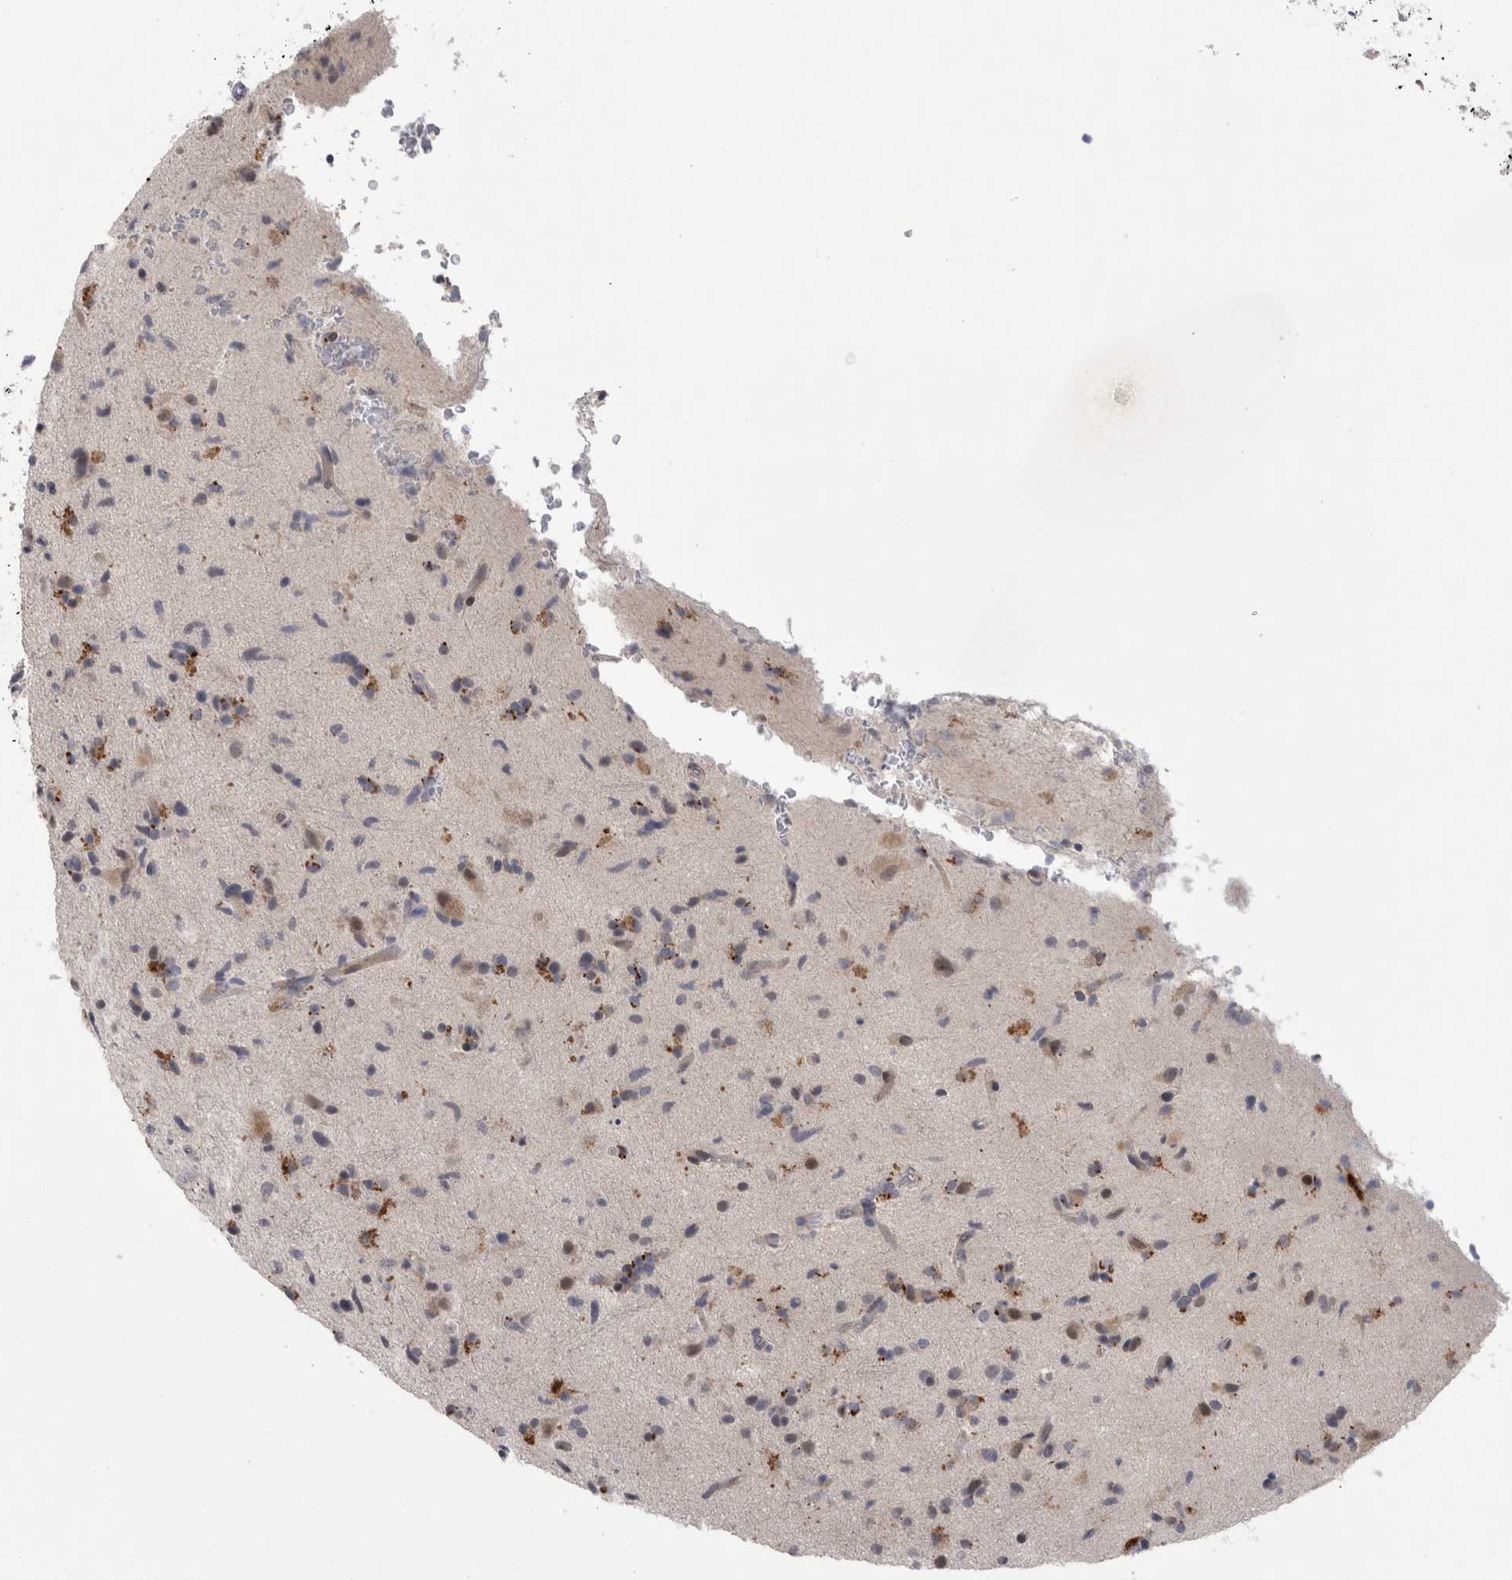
{"staining": {"intensity": "weak", "quantity": "<25%", "location": "cytoplasmic/membranous"}, "tissue": "glioma", "cell_type": "Tumor cells", "image_type": "cancer", "snomed": [{"axis": "morphology", "description": "Glioma, malignant, High grade"}, {"axis": "topography", "description": "Brain"}], "caption": "The image exhibits no significant positivity in tumor cells of malignant glioma (high-grade). Brightfield microscopy of IHC stained with DAB (brown) and hematoxylin (blue), captured at high magnification.", "gene": "MTBP", "patient": {"sex": "male", "age": 72}}